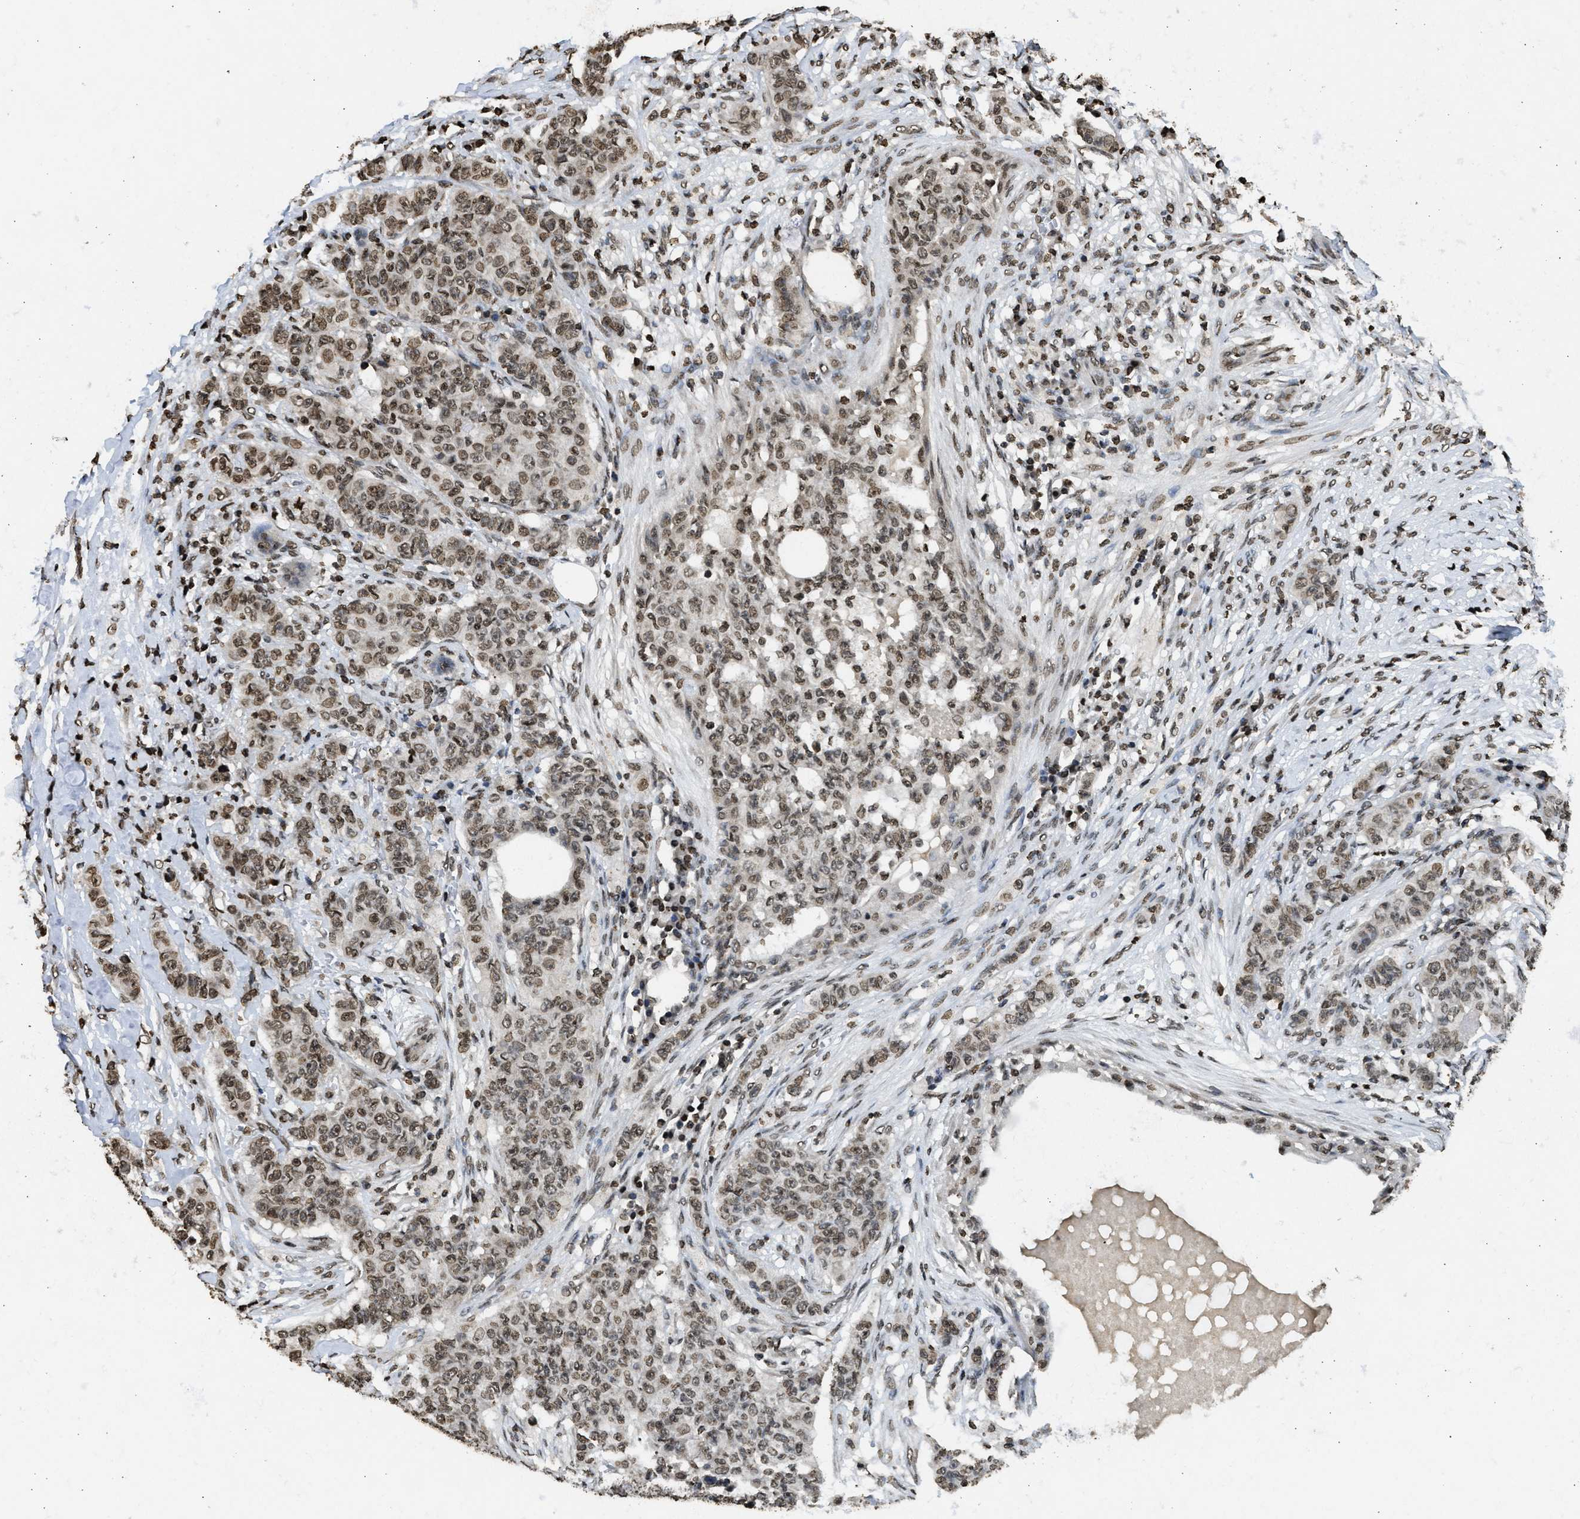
{"staining": {"intensity": "moderate", "quantity": ">75%", "location": "nuclear"}, "tissue": "breast cancer", "cell_type": "Tumor cells", "image_type": "cancer", "snomed": [{"axis": "morphology", "description": "Normal tissue, NOS"}, {"axis": "morphology", "description": "Duct carcinoma"}, {"axis": "topography", "description": "Breast"}], "caption": "Immunohistochemical staining of human breast cancer (infiltrating ductal carcinoma) exhibits medium levels of moderate nuclear protein expression in approximately >75% of tumor cells. (Stains: DAB in brown, nuclei in blue, Microscopy: brightfield microscopy at high magnification).", "gene": "RRAGC", "patient": {"sex": "female", "age": 40}}